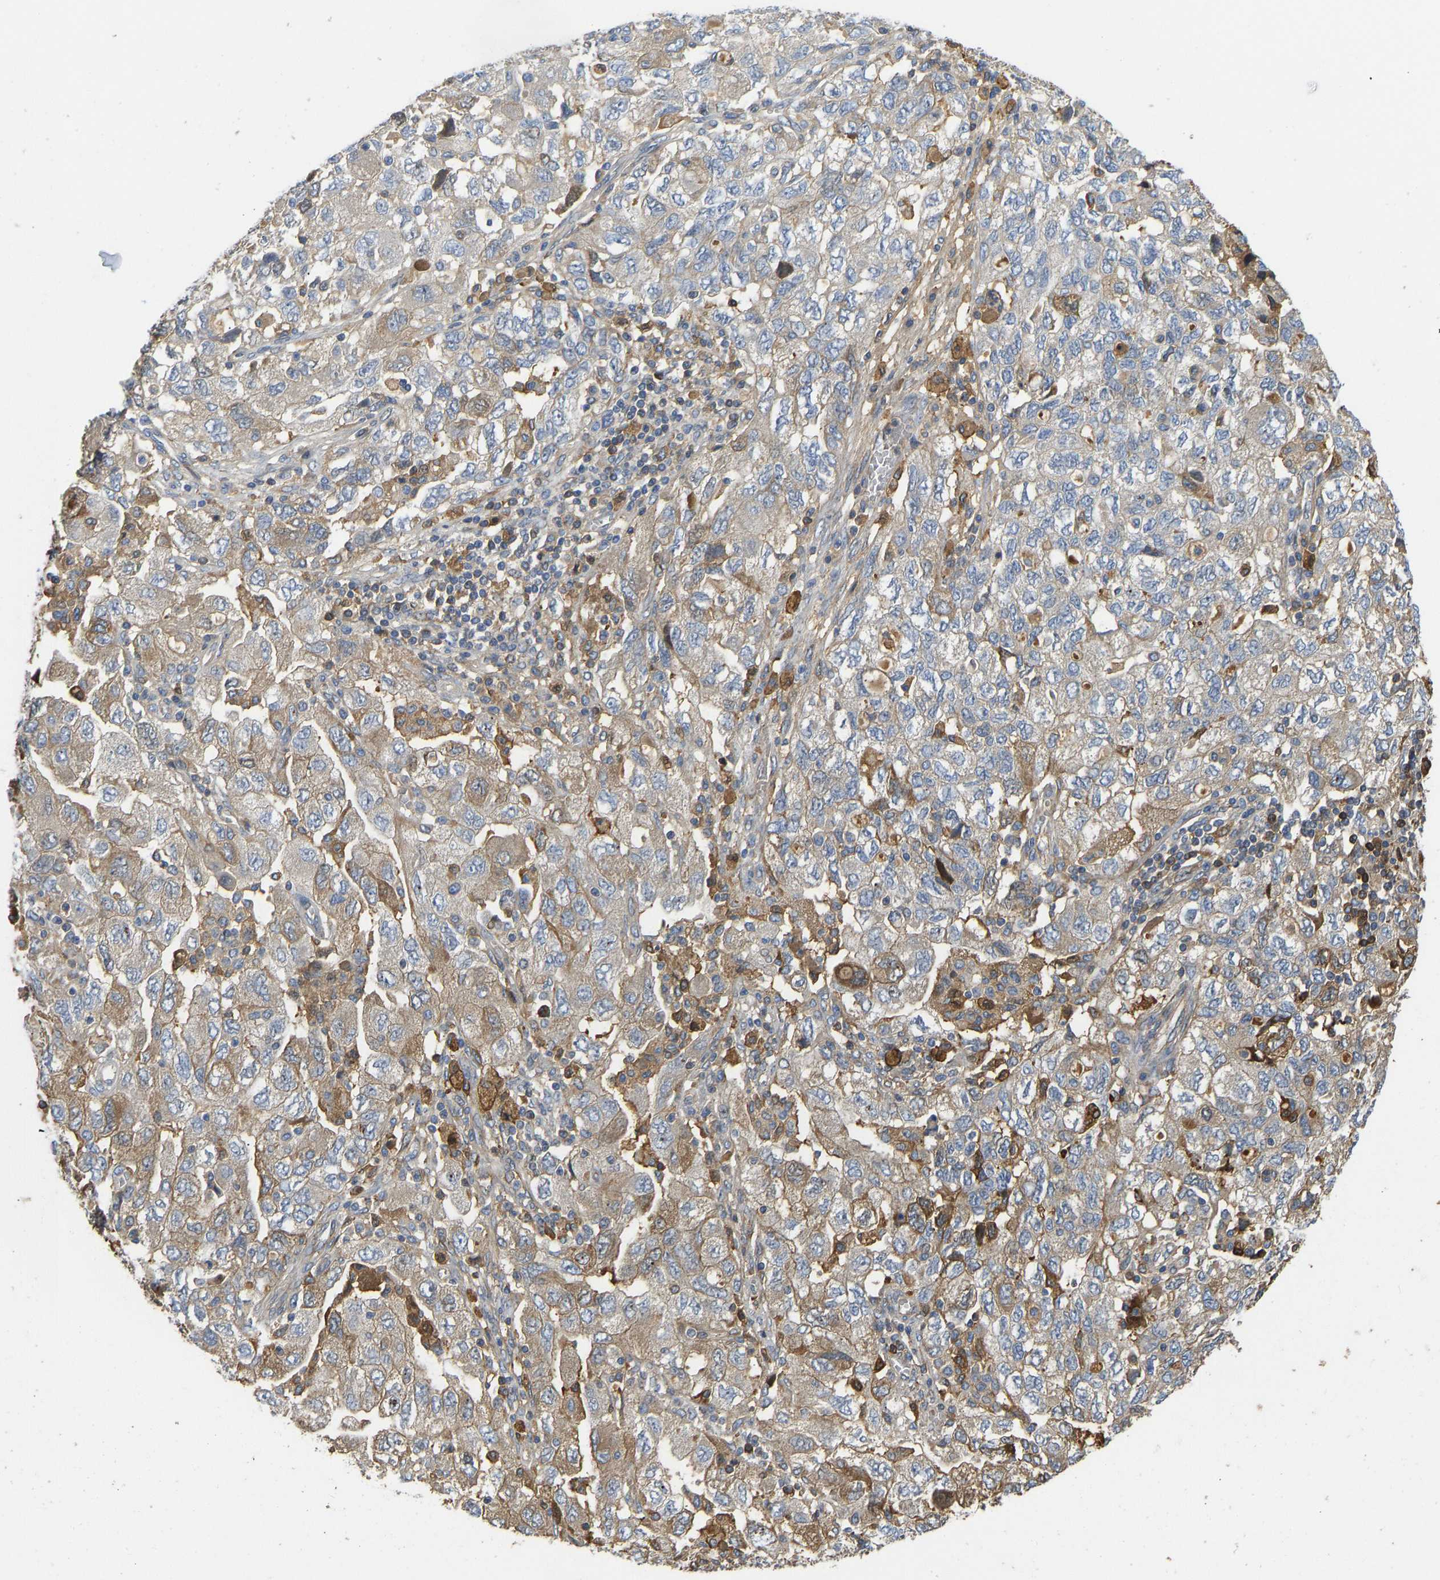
{"staining": {"intensity": "moderate", "quantity": ">75%", "location": "cytoplasmic/membranous"}, "tissue": "ovarian cancer", "cell_type": "Tumor cells", "image_type": "cancer", "snomed": [{"axis": "morphology", "description": "Carcinoma, NOS"}, {"axis": "morphology", "description": "Cystadenocarcinoma, serous, NOS"}, {"axis": "topography", "description": "Ovary"}], "caption": "A histopathology image of ovarian cancer stained for a protein reveals moderate cytoplasmic/membranous brown staining in tumor cells.", "gene": "VCPKMT", "patient": {"sex": "female", "age": 69}}